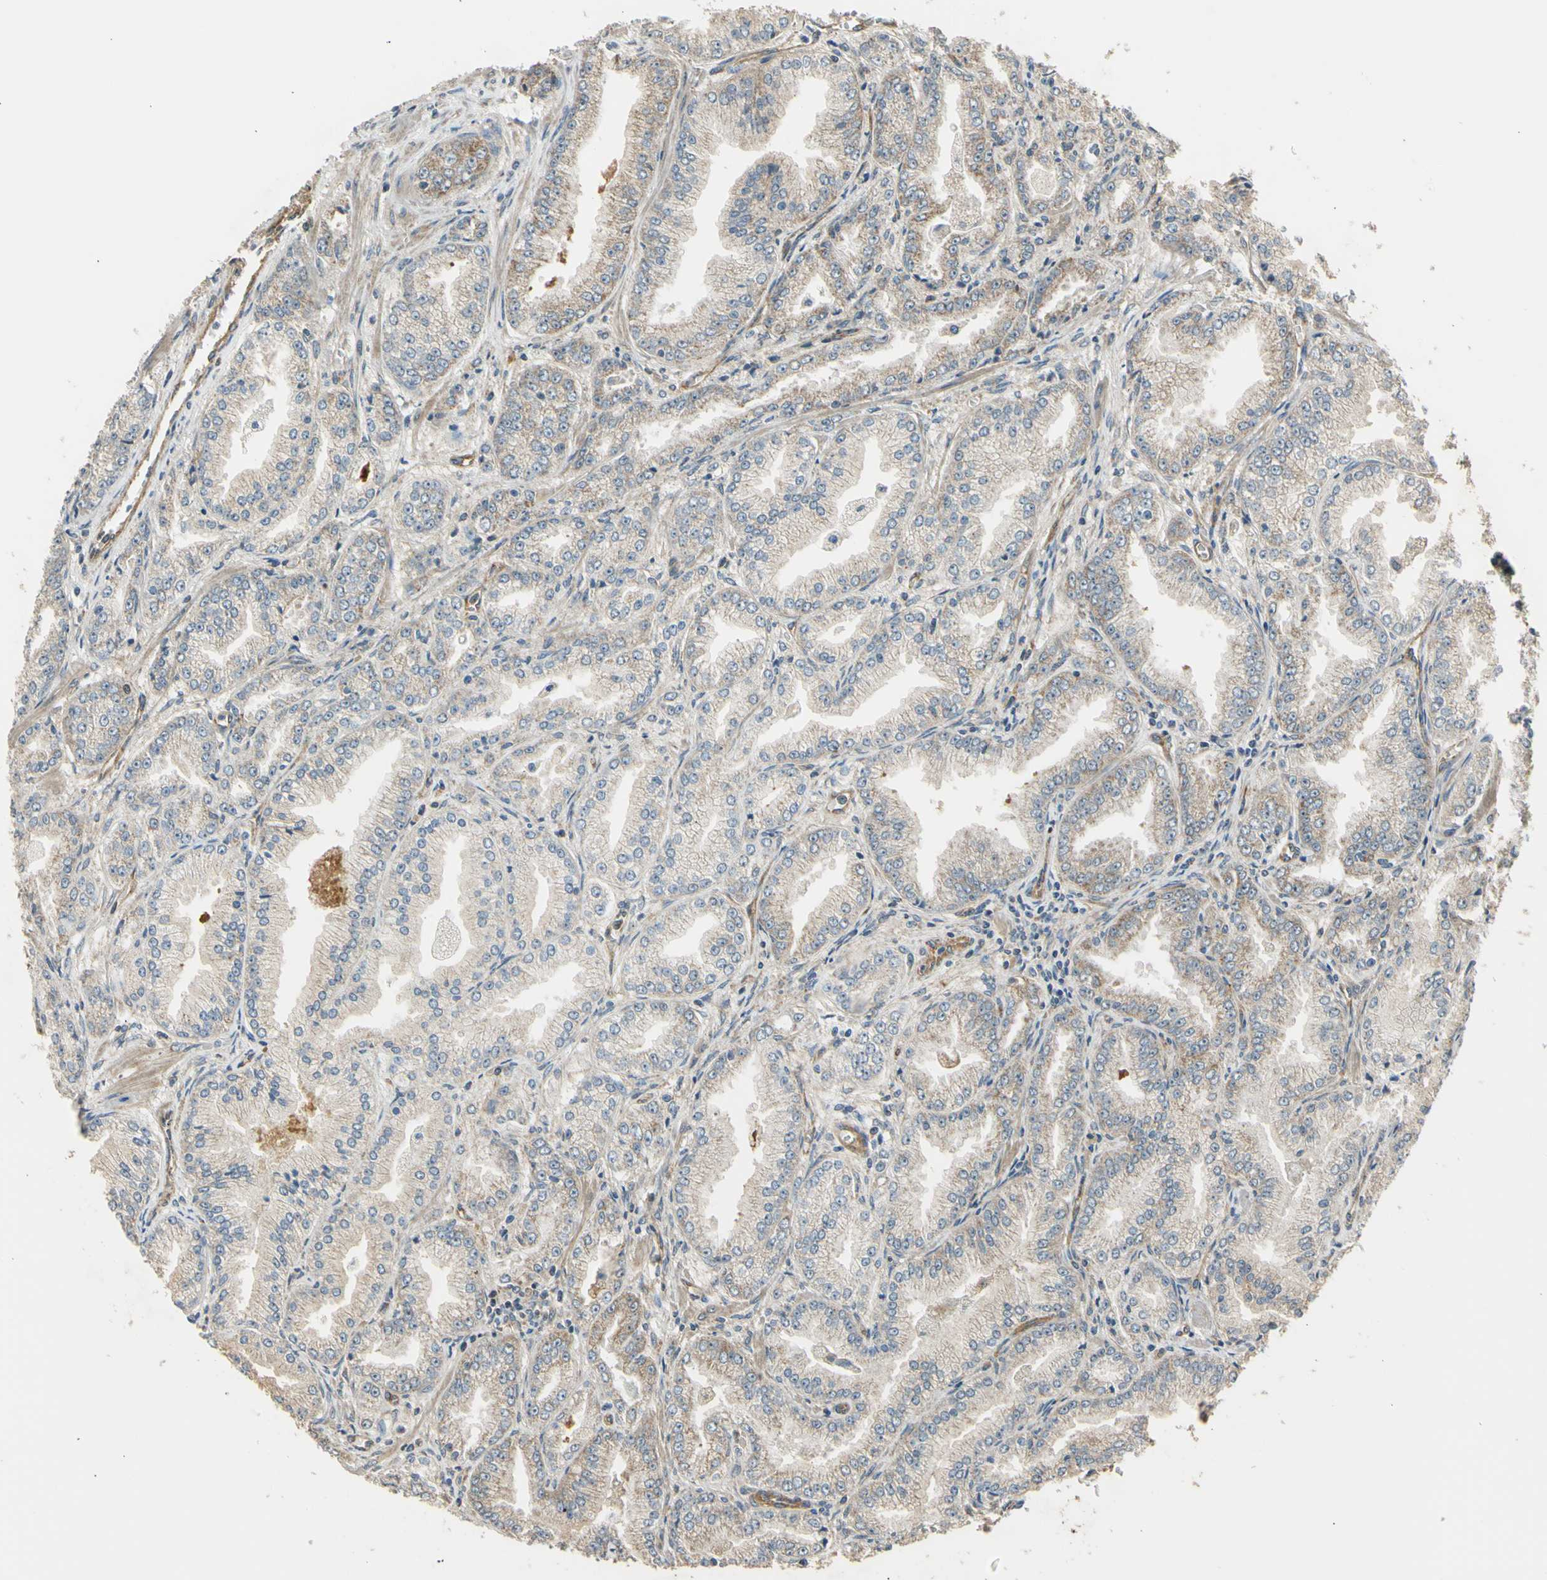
{"staining": {"intensity": "weak", "quantity": "<25%", "location": "cytoplasmic/membranous"}, "tissue": "prostate cancer", "cell_type": "Tumor cells", "image_type": "cancer", "snomed": [{"axis": "morphology", "description": "Adenocarcinoma, High grade"}, {"axis": "topography", "description": "Prostate"}], "caption": "Tumor cells are negative for protein expression in human high-grade adenocarcinoma (prostate). Brightfield microscopy of IHC stained with DAB (3,3'-diaminobenzidine) (brown) and hematoxylin (blue), captured at high magnification.", "gene": "EFNB2", "patient": {"sex": "male", "age": 61}}